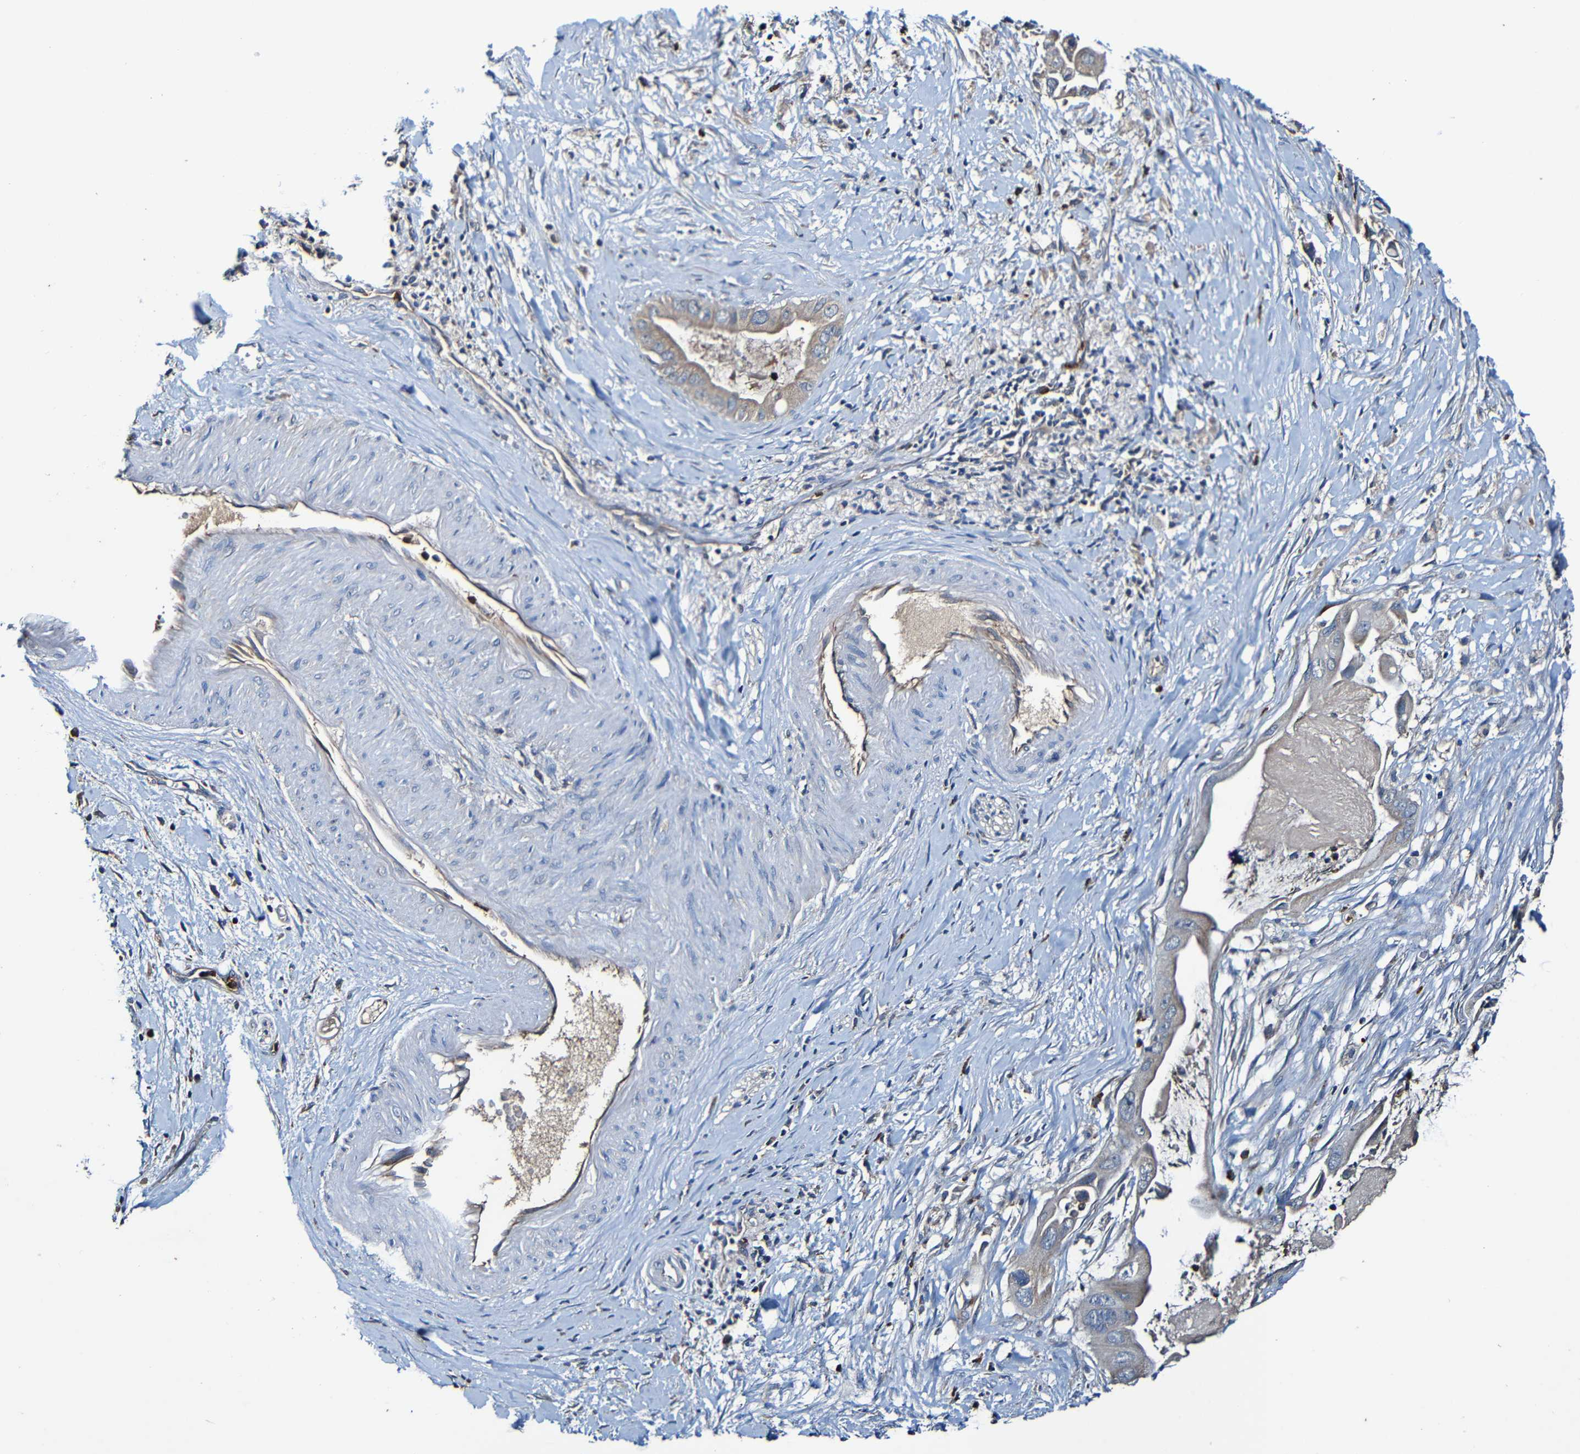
{"staining": {"intensity": "weak", "quantity": ">75%", "location": "cytoplasmic/membranous"}, "tissue": "pancreatic cancer", "cell_type": "Tumor cells", "image_type": "cancer", "snomed": [{"axis": "morphology", "description": "Adenocarcinoma, NOS"}, {"axis": "topography", "description": "Pancreas"}], "caption": "Immunohistochemistry (IHC) photomicrograph of neoplastic tissue: human pancreatic cancer stained using IHC displays low levels of weak protein expression localized specifically in the cytoplasmic/membranous of tumor cells, appearing as a cytoplasmic/membranous brown color.", "gene": "ADAM15", "patient": {"sex": "male", "age": 55}}